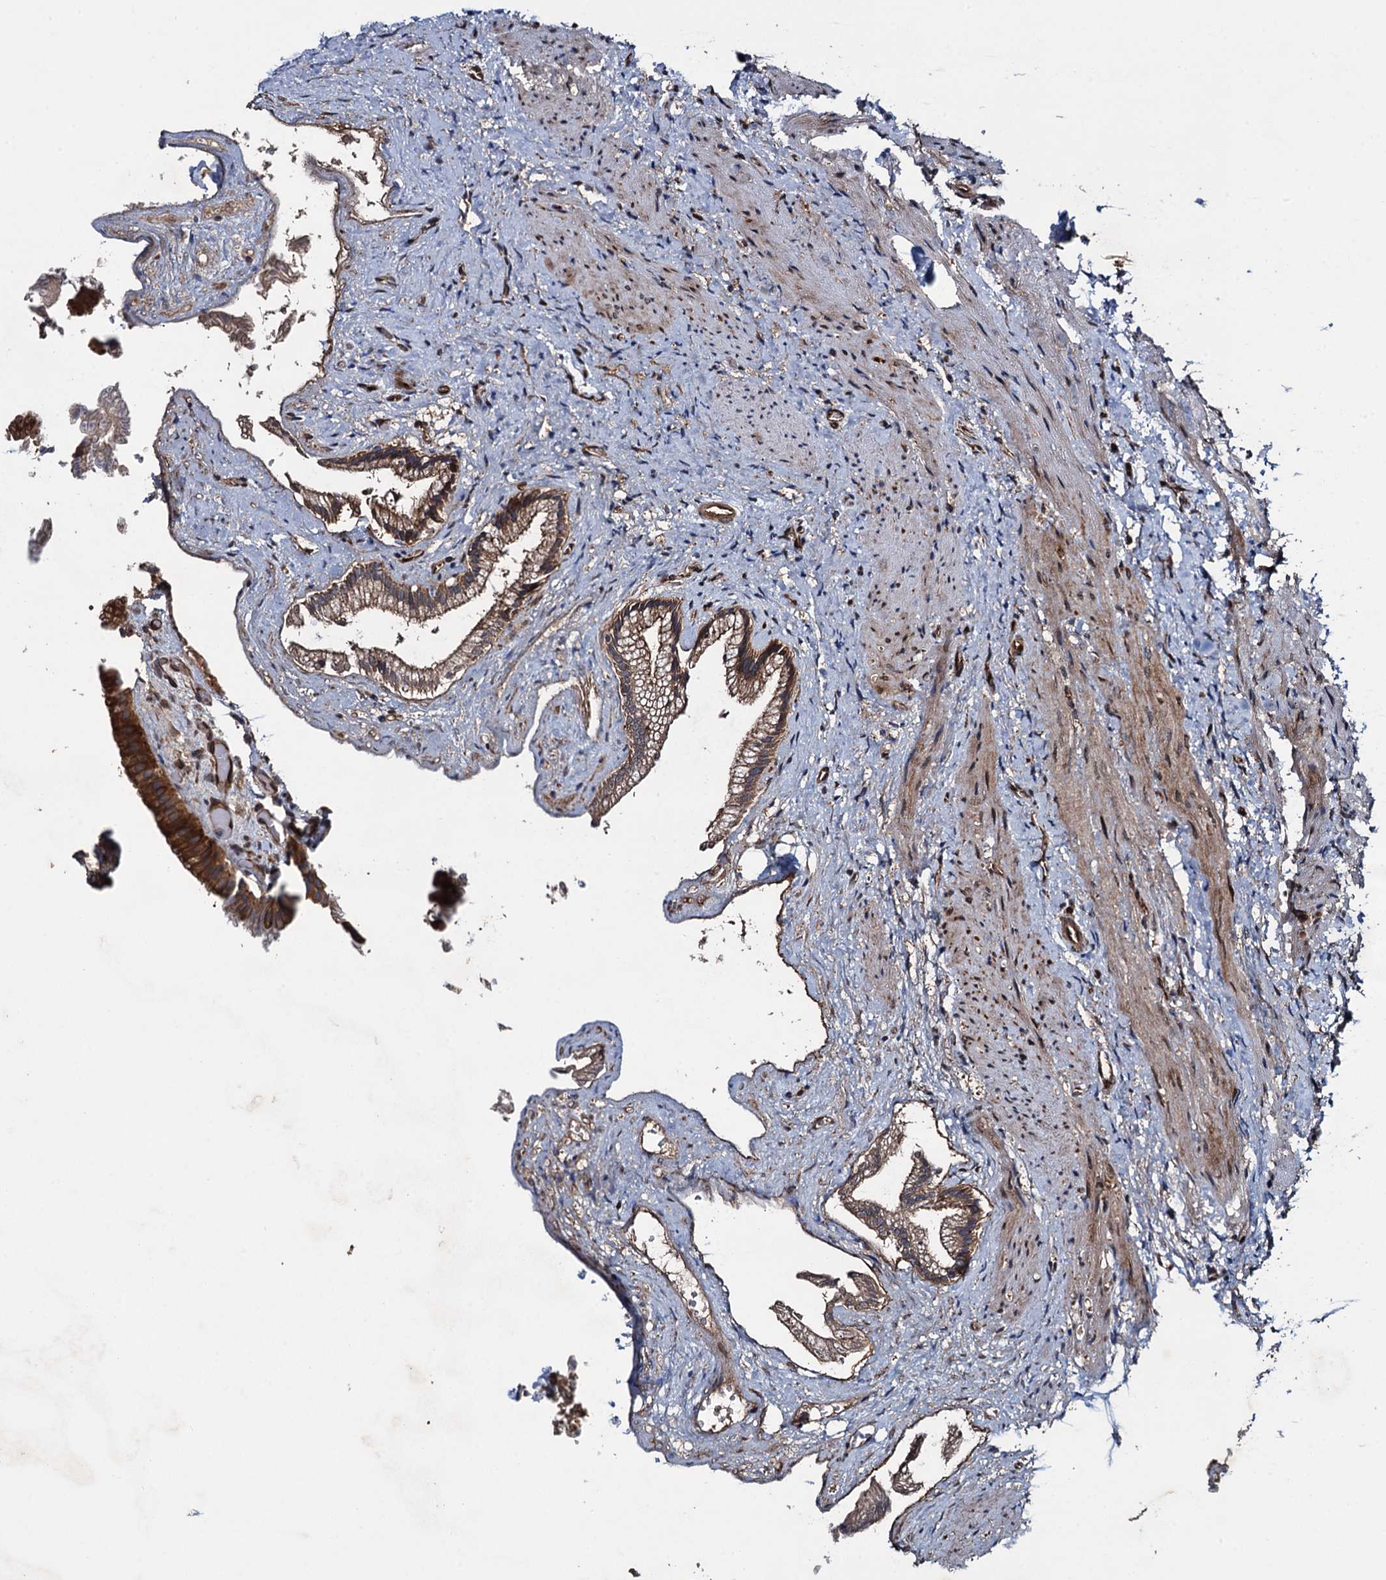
{"staining": {"intensity": "strong", "quantity": ">75%", "location": "cytoplasmic/membranous"}, "tissue": "gallbladder", "cell_type": "Glandular cells", "image_type": "normal", "snomed": [{"axis": "morphology", "description": "Normal tissue, NOS"}, {"axis": "morphology", "description": "Inflammation, NOS"}, {"axis": "topography", "description": "Gallbladder"}], "caption": "Approximately >75% of glandular cells in benign human gallbladder show strong cytoplasmic/membranous protein staining as visualized by brown immunohistochemical staining.", "gene": "RHOBTB1", "patient": {"sex": "male", "age": 51}}